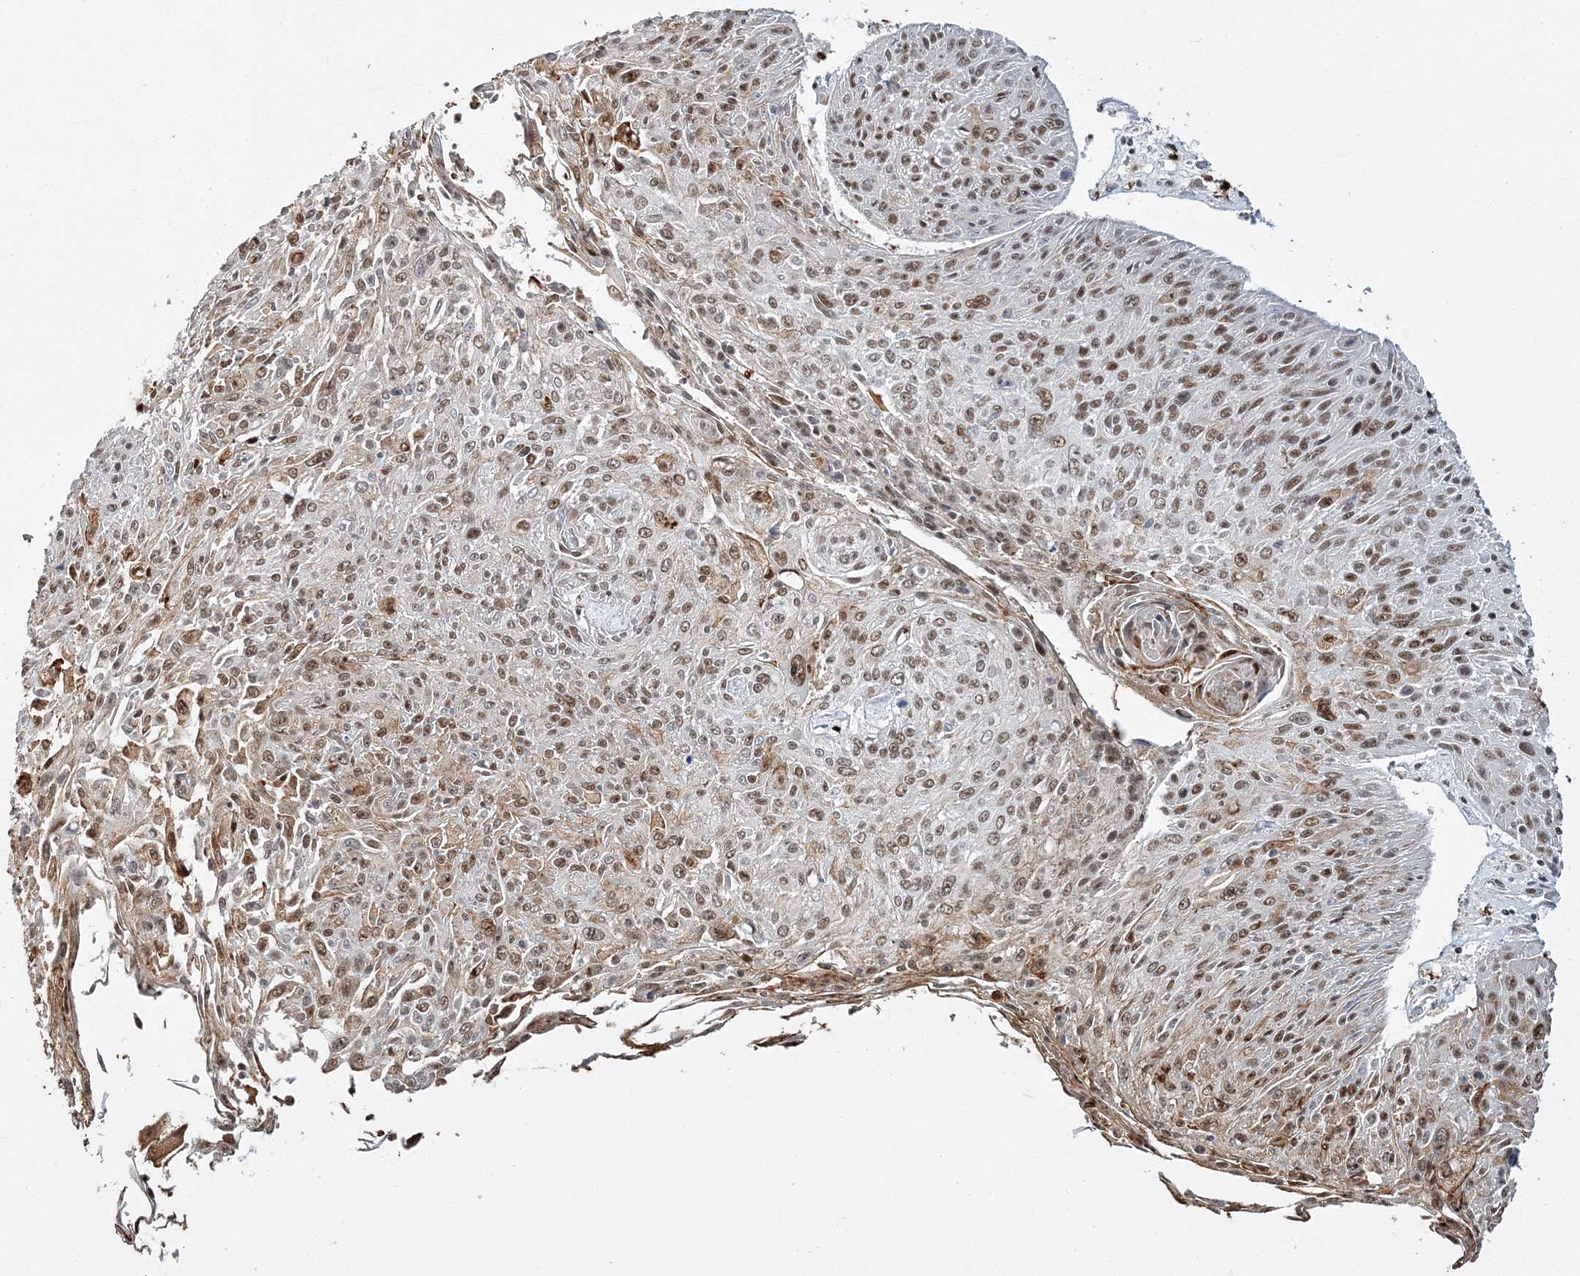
{"staining": {"intensity": "moderate", "quantity": ">75%", "location": "nuclear"}, "tissue": "cervical cancer", "cell_type": "Tumor cells", "image_type": "cancer", "snomed": [{"axis": "morphology", "description": "Squamous cell carcinoma, NOS"}, {"axis": "topography", "description": "Cervix"}], "caption": "Human cervical squamous cell carcinoma stained with a brown dye shows moderate nuclear positive positivity in approximately >75% of tumor cells.", "gene": "QRICH1", "patient": {"sex": "female", "age": 51}}